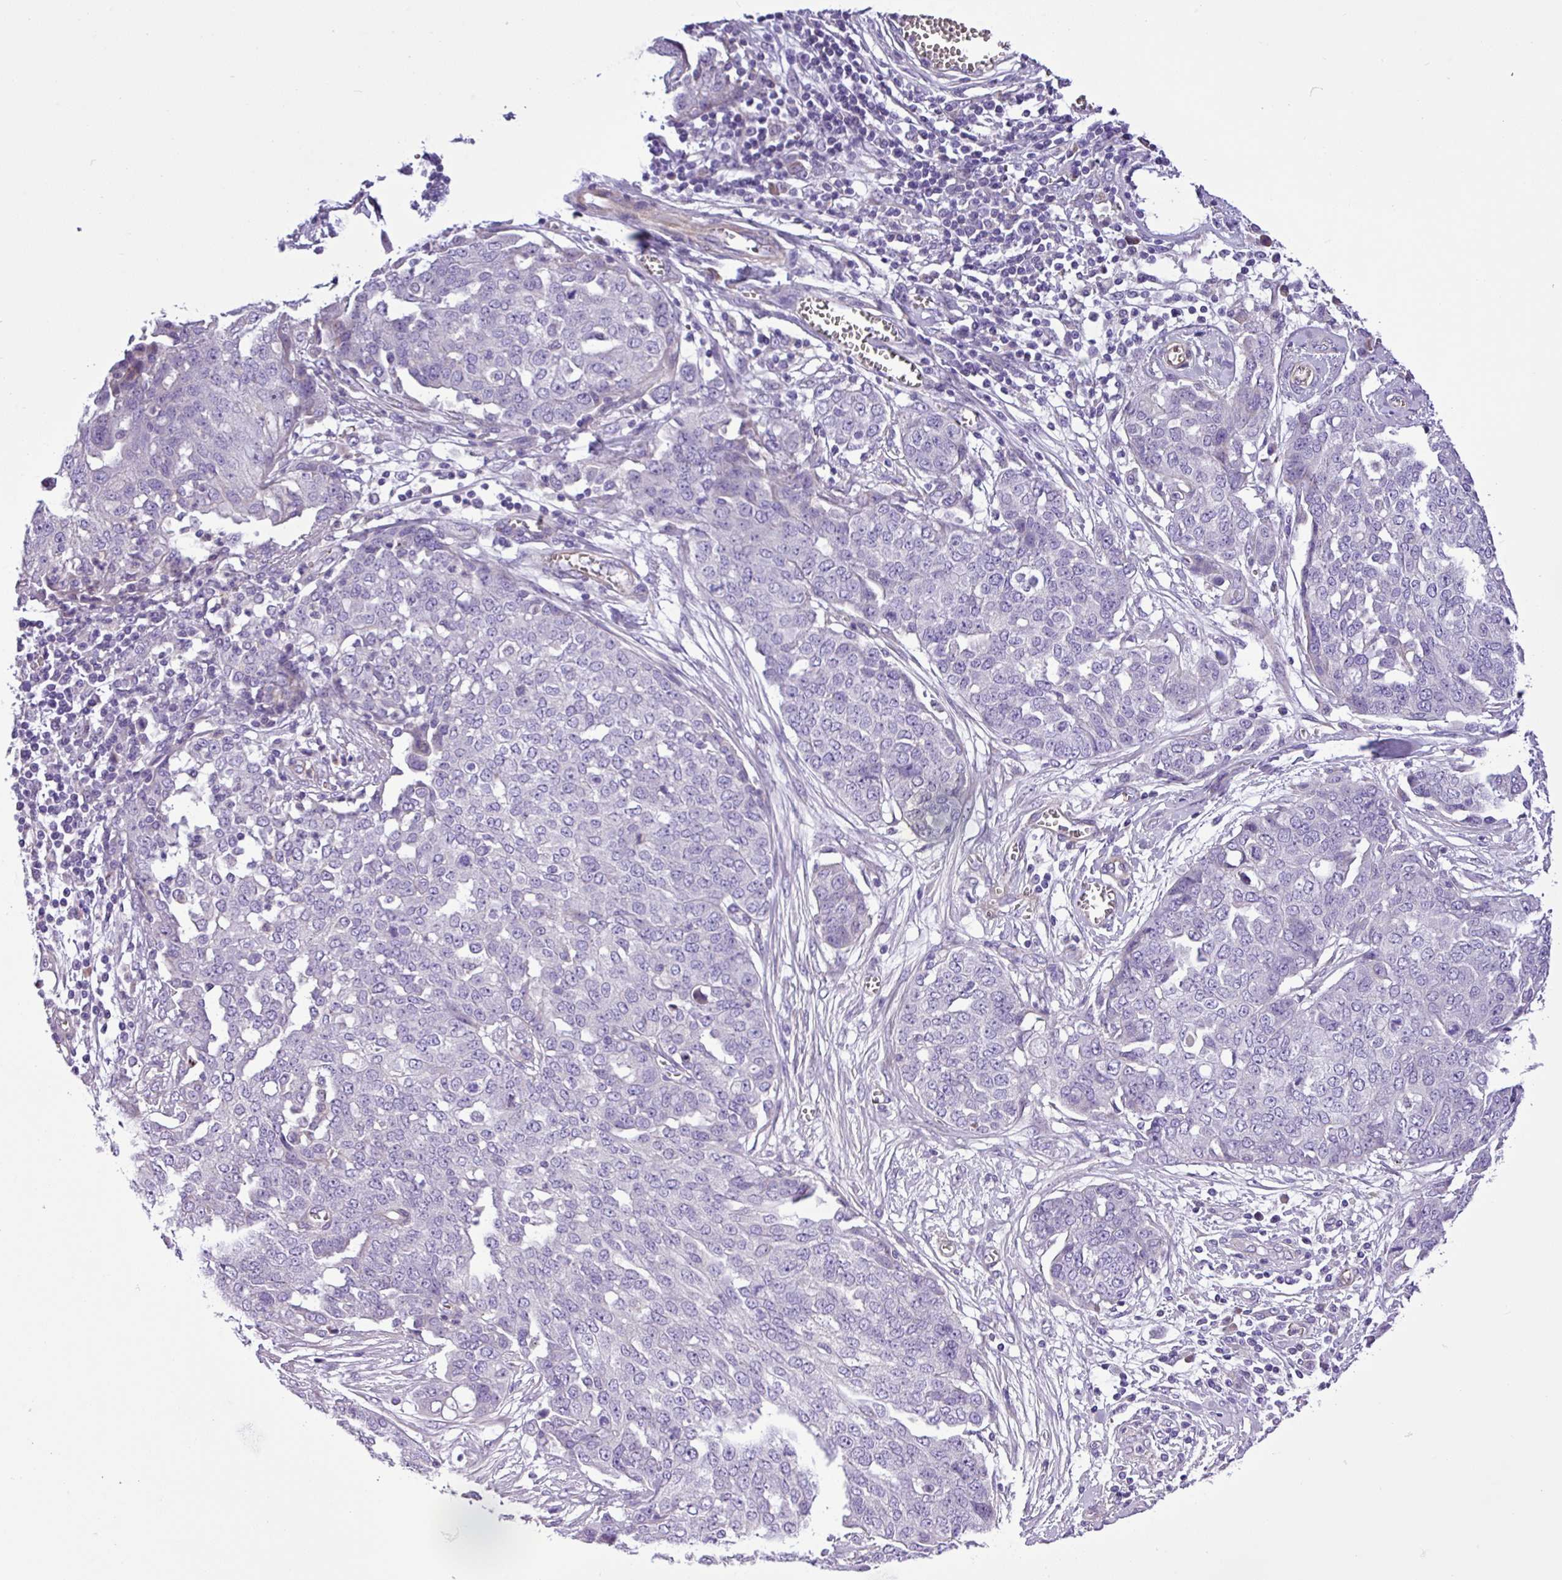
{"staining": {"intensity": "negative", "quantity": "none", "location": "none"}, "tissue": "ovarian cancer", "cell_type": "Tumor cells", "image_type": "cancer", "snomed": [{"axis": "morphology", "description": "Cystadenocarcinoma, serous, NOS"}, {"axis": "topography", "description": "Soft tissue"}, {"axis": "topography", "description": "Ovary"}], "caption": "Tumor cells show no significant positivity in serous cystadenocarcinoma (ovarian).", "gene": "C11orf91", "patient": {"sex": "female", "age": 57}}